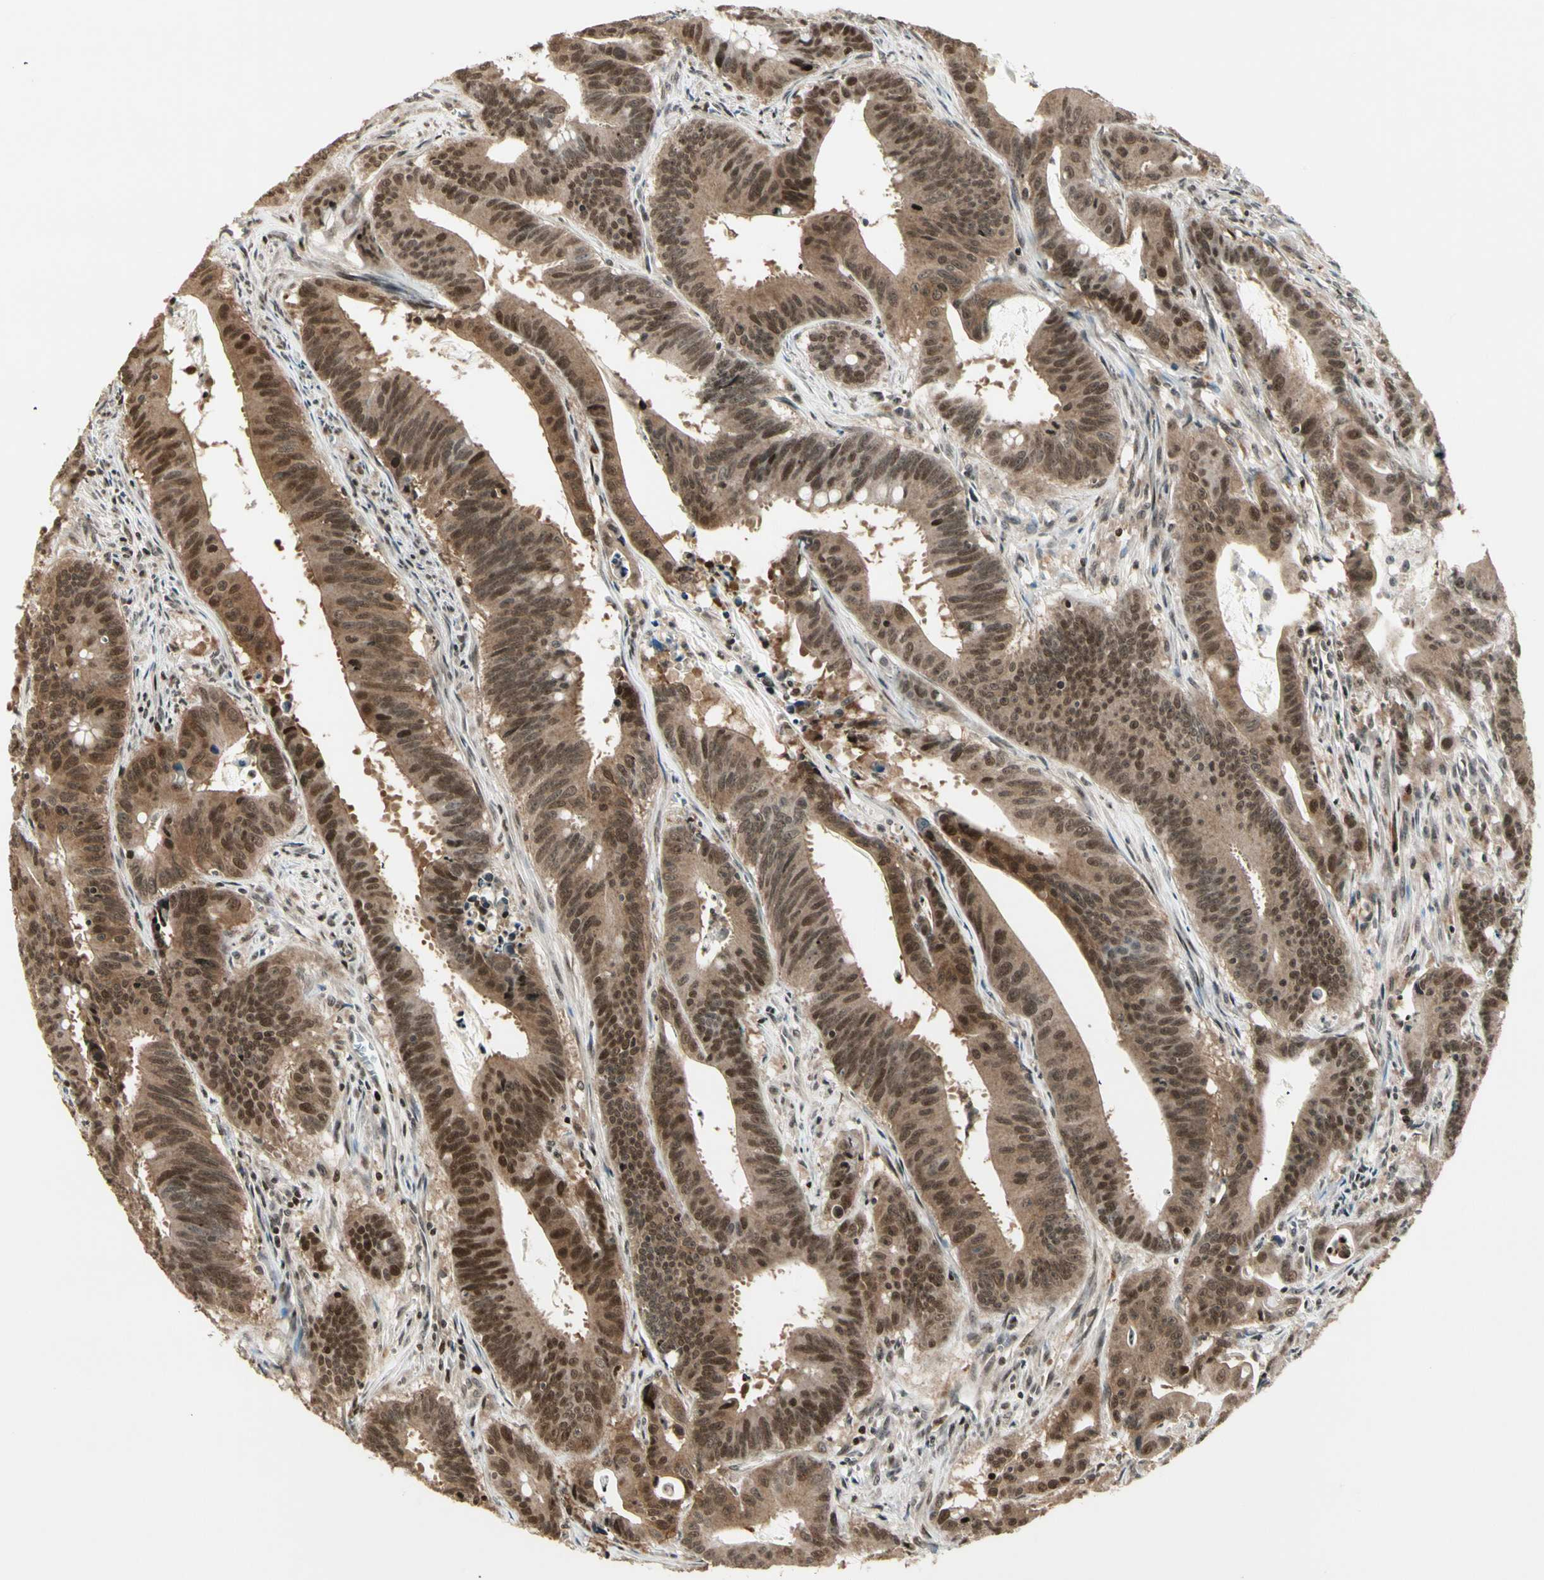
{"staining": {"intensity": "strong", "quantity": ">75%", "location": "cytoplasmic/membranous,nuclear"}, "tissue": "colorectal cancer", "cell_type": "Tumor cells", "image_type": "cancer", "snomed": [{"axis": "morphology", "description": "Adenocarcinoma, NOS"}, {"axis": "topography", "description": "Colon"}], "caption": "Protein staining of colorectal cancer (adenocarcinoma) tissue reveals strong cytoplasmic/membranous and nuclear staining in about >75% of tumor cells.", "gene": "TSHZ3", "patient": {"sex": "male", "age": 45}}